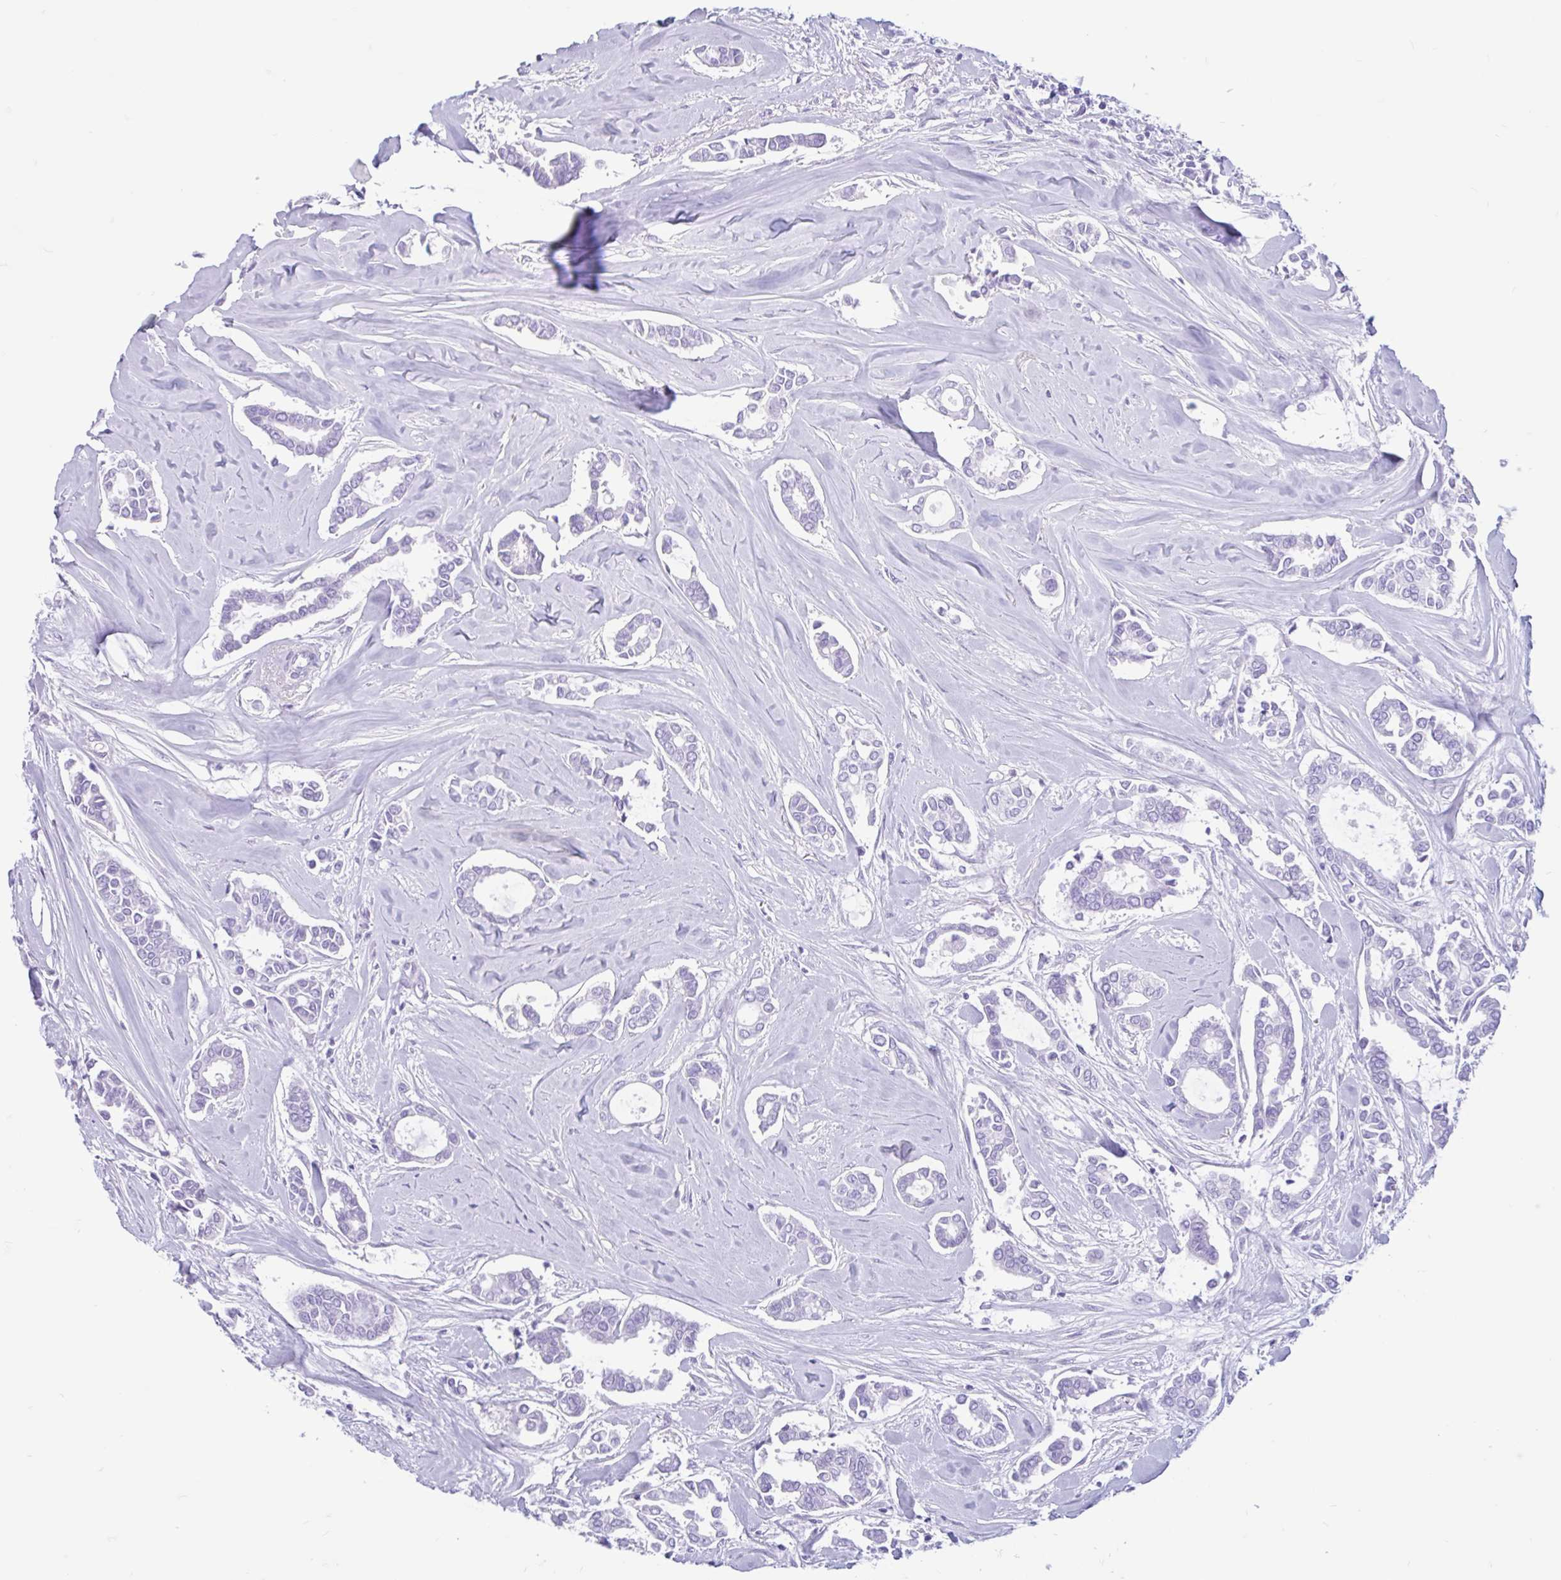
{"staining": {"intensity": "negative", "quantity": "none", "location": "none"}, "tissue": "breast cancer", "cell_type": "Tumor cells", "image_type": "cancer", "snomed": [{"axis": "morphology", "description": "Duct carcinoma"}, {"axis": "topography", "description": "Breast"}], "caption": "An IHC micrograph of breast invasive ductal carcinoma is shown. There is no staining in tumor cells of breast invasive ductal carcinoma.", "gene": "IAPP", "patient": {"sex": "female", "age": 84}}